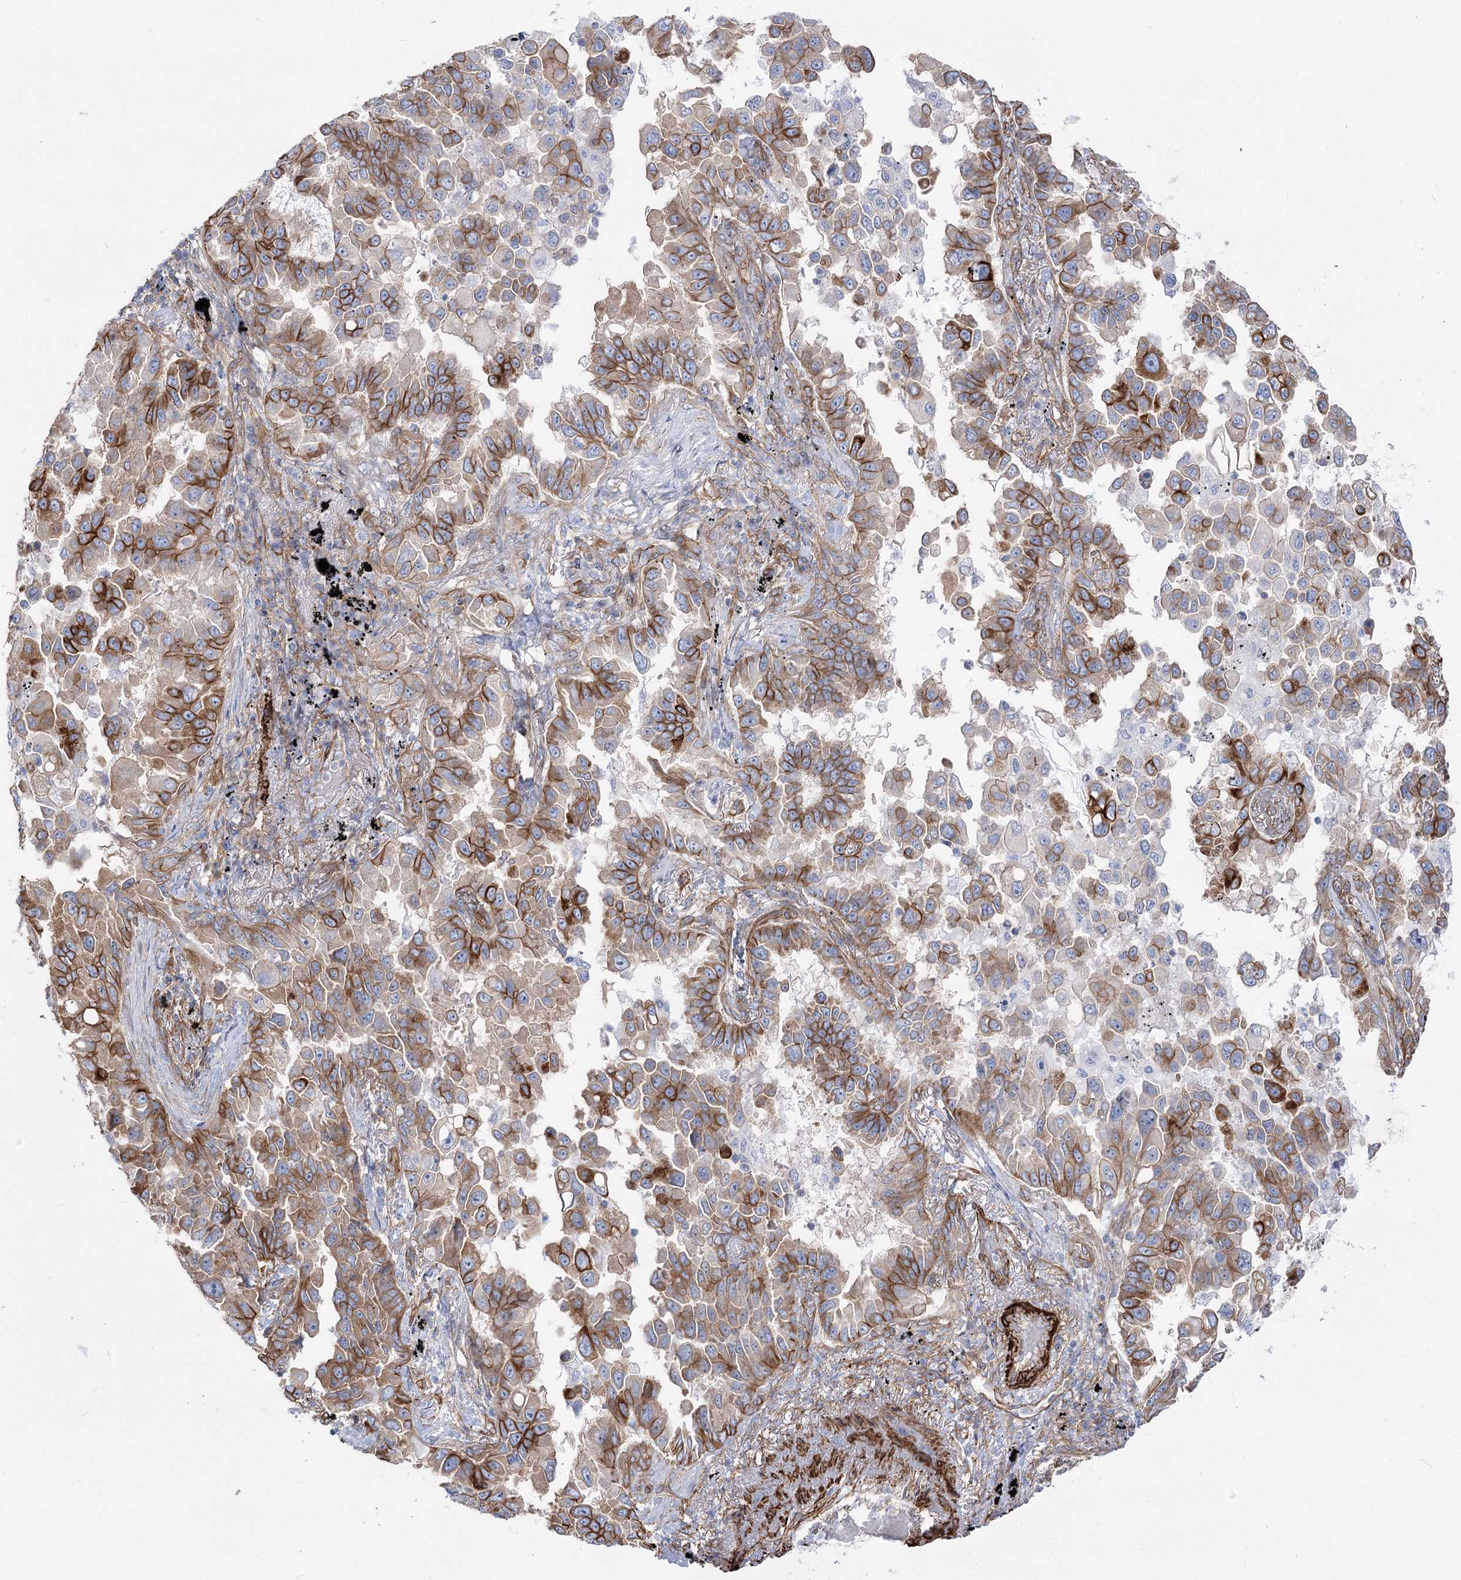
{"staining": {"intensity": "moderate", "quantity": ">75%", "location": "cytoplasmic/membranous"}, "tissue": "lung cancer", "cell_type": "Tumor cells", "image_type": "cancer", "snomed": [{"axis": "morphology", "description": "Adenocarcinoma, NOS"}, {"axis": "topography", "description": "Lung"}], "caption": "Tumor cells show moderate cytoplasmic/membranous positivity in approximately >75% of cells in lung adenocarcinoma. (brown staining indicates protein expression, while blue staining denotes nuclei).", "gene": "PLEKHA5", "patient": {"sex": "female", "age": 67}}